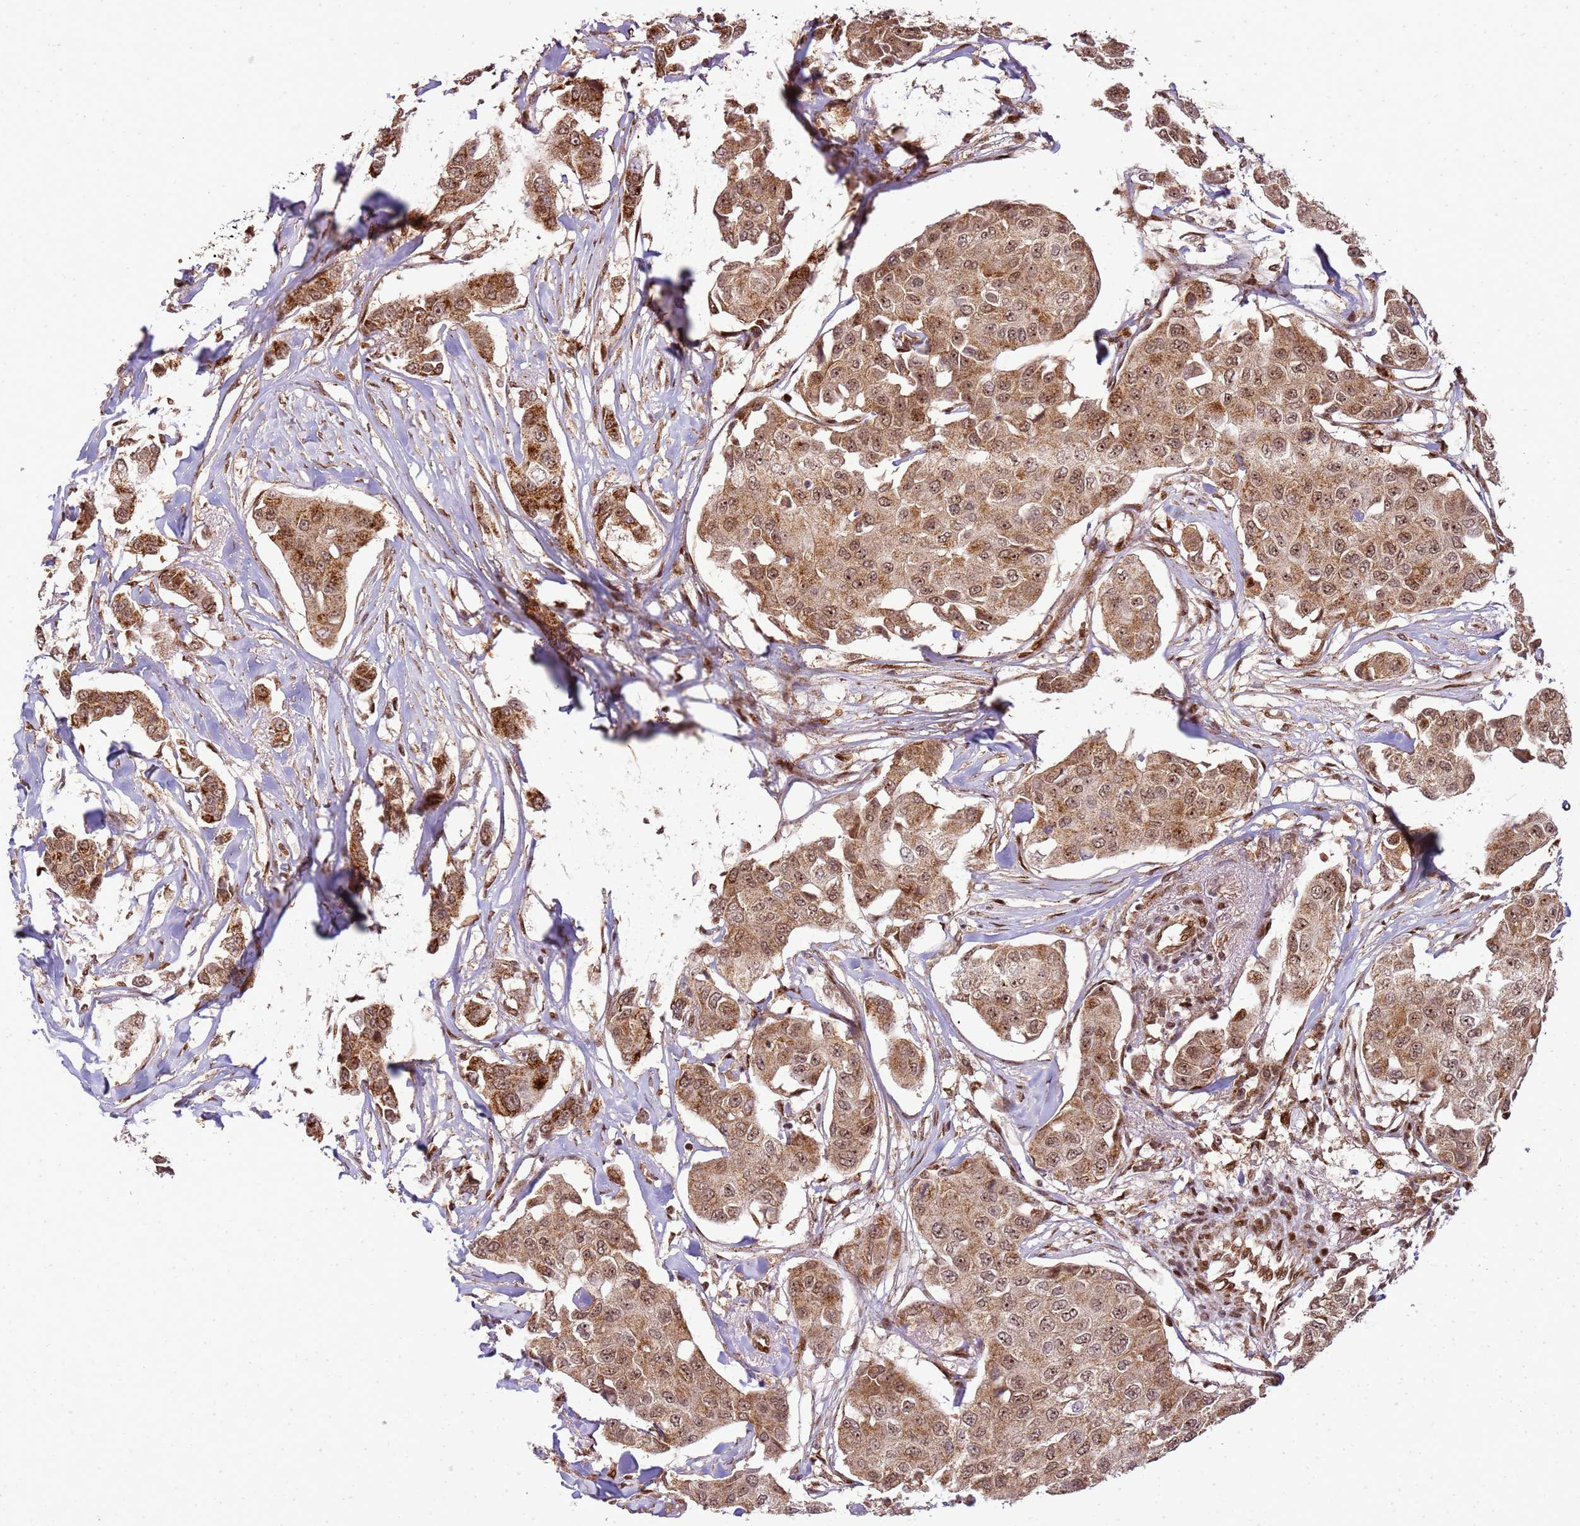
{"staining": {"intensity": "moderate", "quantity": ">75%", "location": "cytoplasmic/membranous,nuclear"}, "tissue": "breast cancer", "cell_type": "Tumor cells", "image_type": "cancer", "snomed": [{"axis": "morphology", "description": "Duct carcinoma"}, {"axis": "topography", "description": "Breast"}], "caption": "A high-resolution image shows IHC staining of breast intraductal carcinoma, which reveals moderate cytoplasmic/membranous and nuclear expression in about >75% of tumor cells. Using DAB (3,3'-diaminobenzidine) (brown) and hematoxylin (blue) stains, captured at high magnification using brightfield microscopy.", "gene": "PEX14", "patient": {"sex": "female", "age": 80}}